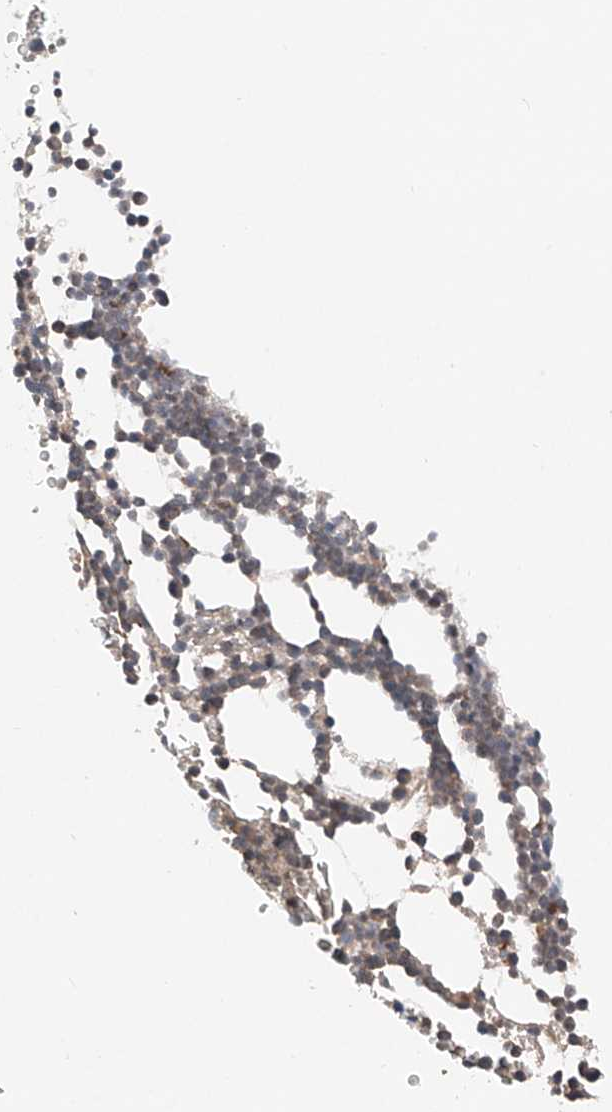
{"staining": {"intensity": "moderate", "quantity": "<25%", "location": "nuclear"}, "tissue": "bone marrow", "cell_type": "Hematopoietic cells", "image_type": "normal", "snomed": [{"axis": "morphology", "description": "Normal tissue, NOS"}, {"axis": "topography", "description": "Bone marrow"}], "caption": "Immunohistochemistry photomicrograph of unremarkable bone marrow: human bone marrow stained using IHC displays low levels of moderate protein expression localized specifically in the nuclear of hematopoietic cells, appearing as a nuclear brown color.", "gene": "TBX4", "patient": {"sex": "female", "age": 67}}